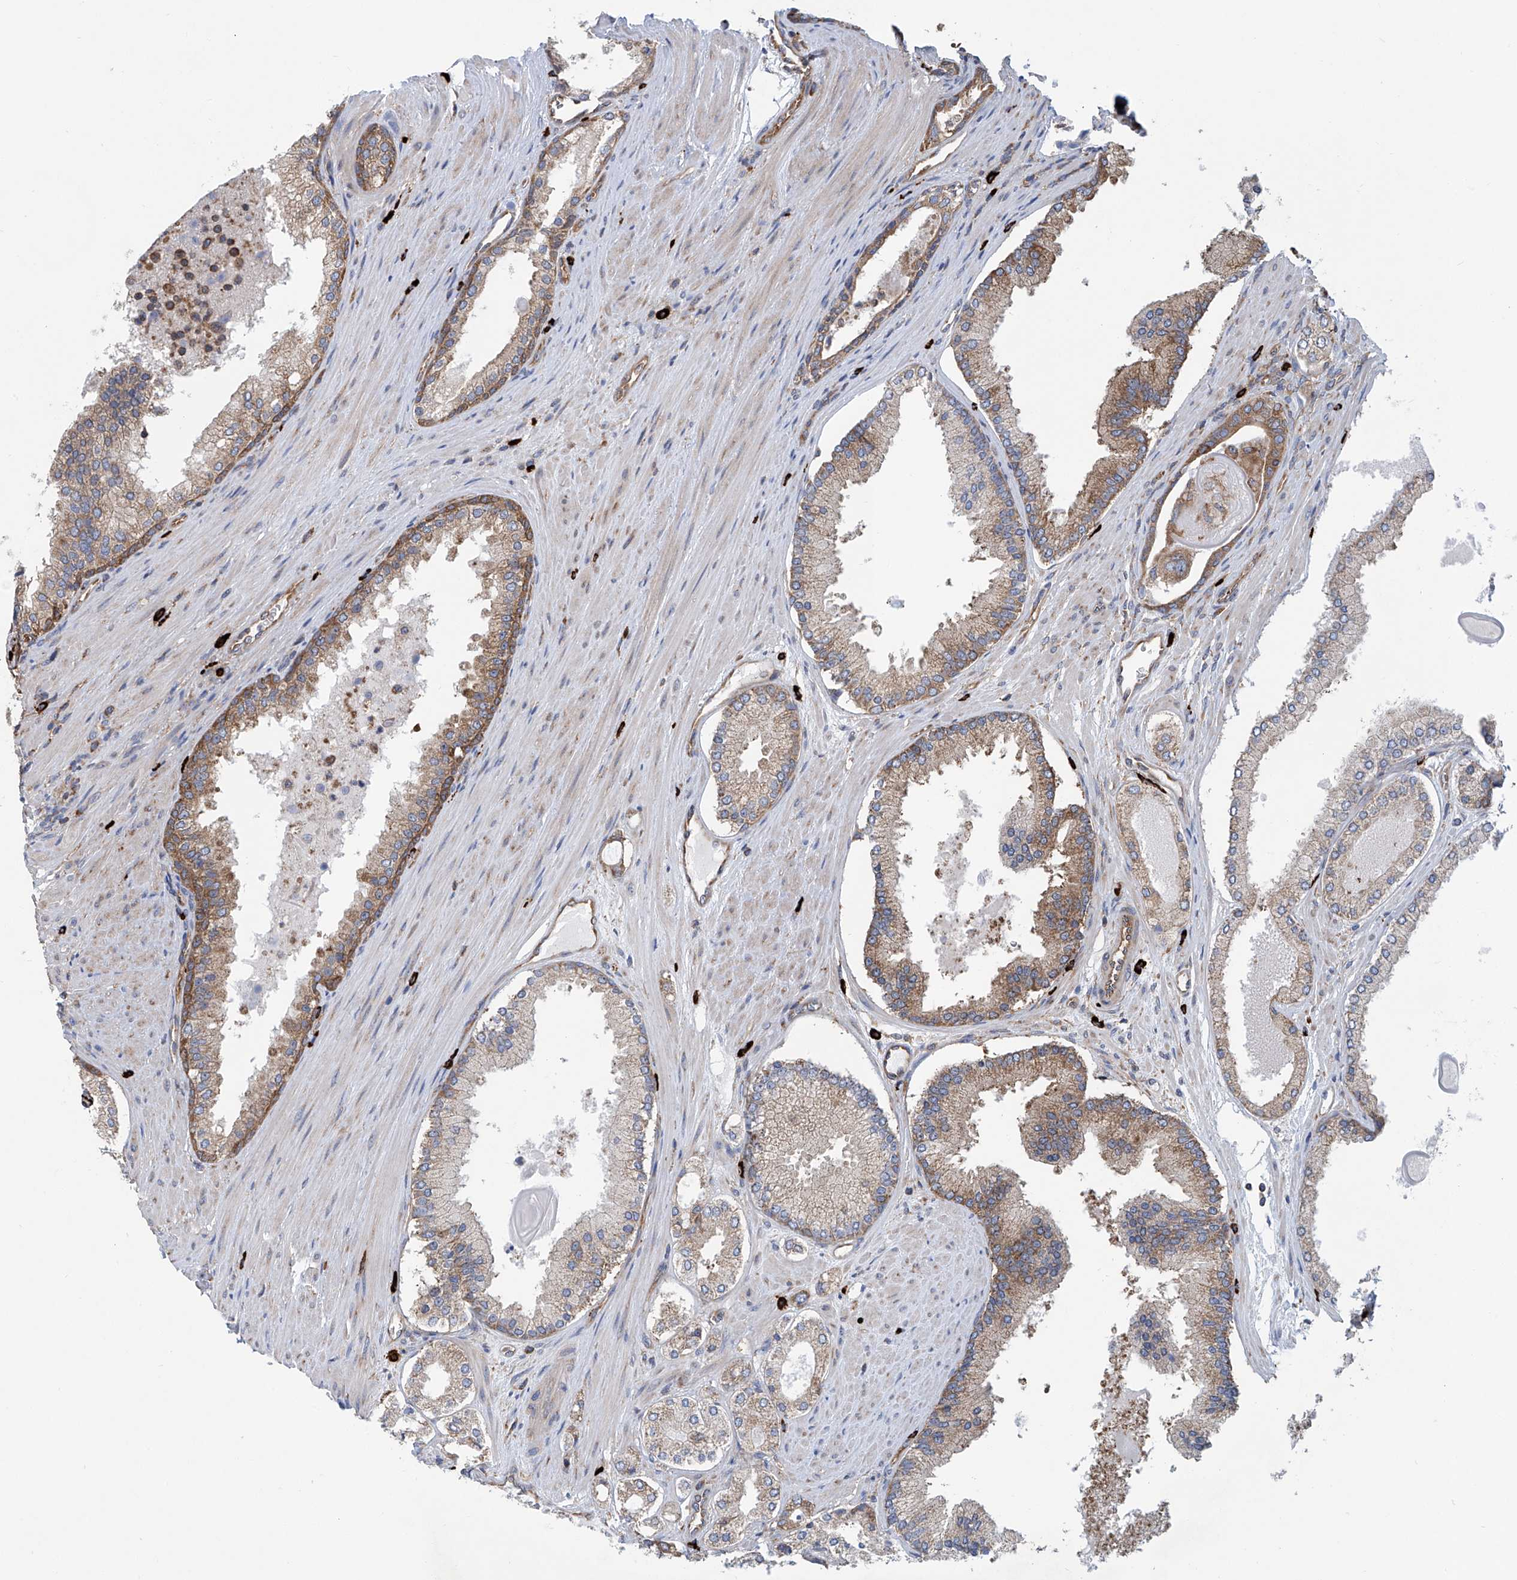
{"staining": {"intensity": "weak", "quantity": "<25%", "location": "cytoplasmic/membranous"}, "tissue": "prostate cancer", "cell_type": "Tumor cells", "image_type": "cancer", "snomed": [{"axis": "morphology", "description": "Adenocarcinoma, High grade"}, {"axis": "topography", "description": "Prostate"}], "caption": "DAB (3,3'-diaminobenzidine) immunohistochemical staining of human prostate high-grade adenocarcinoma demonstrates no significant expression in tumor cells.", "gene": "SENP2", "patient": {"sex": "male", "age": 60}}